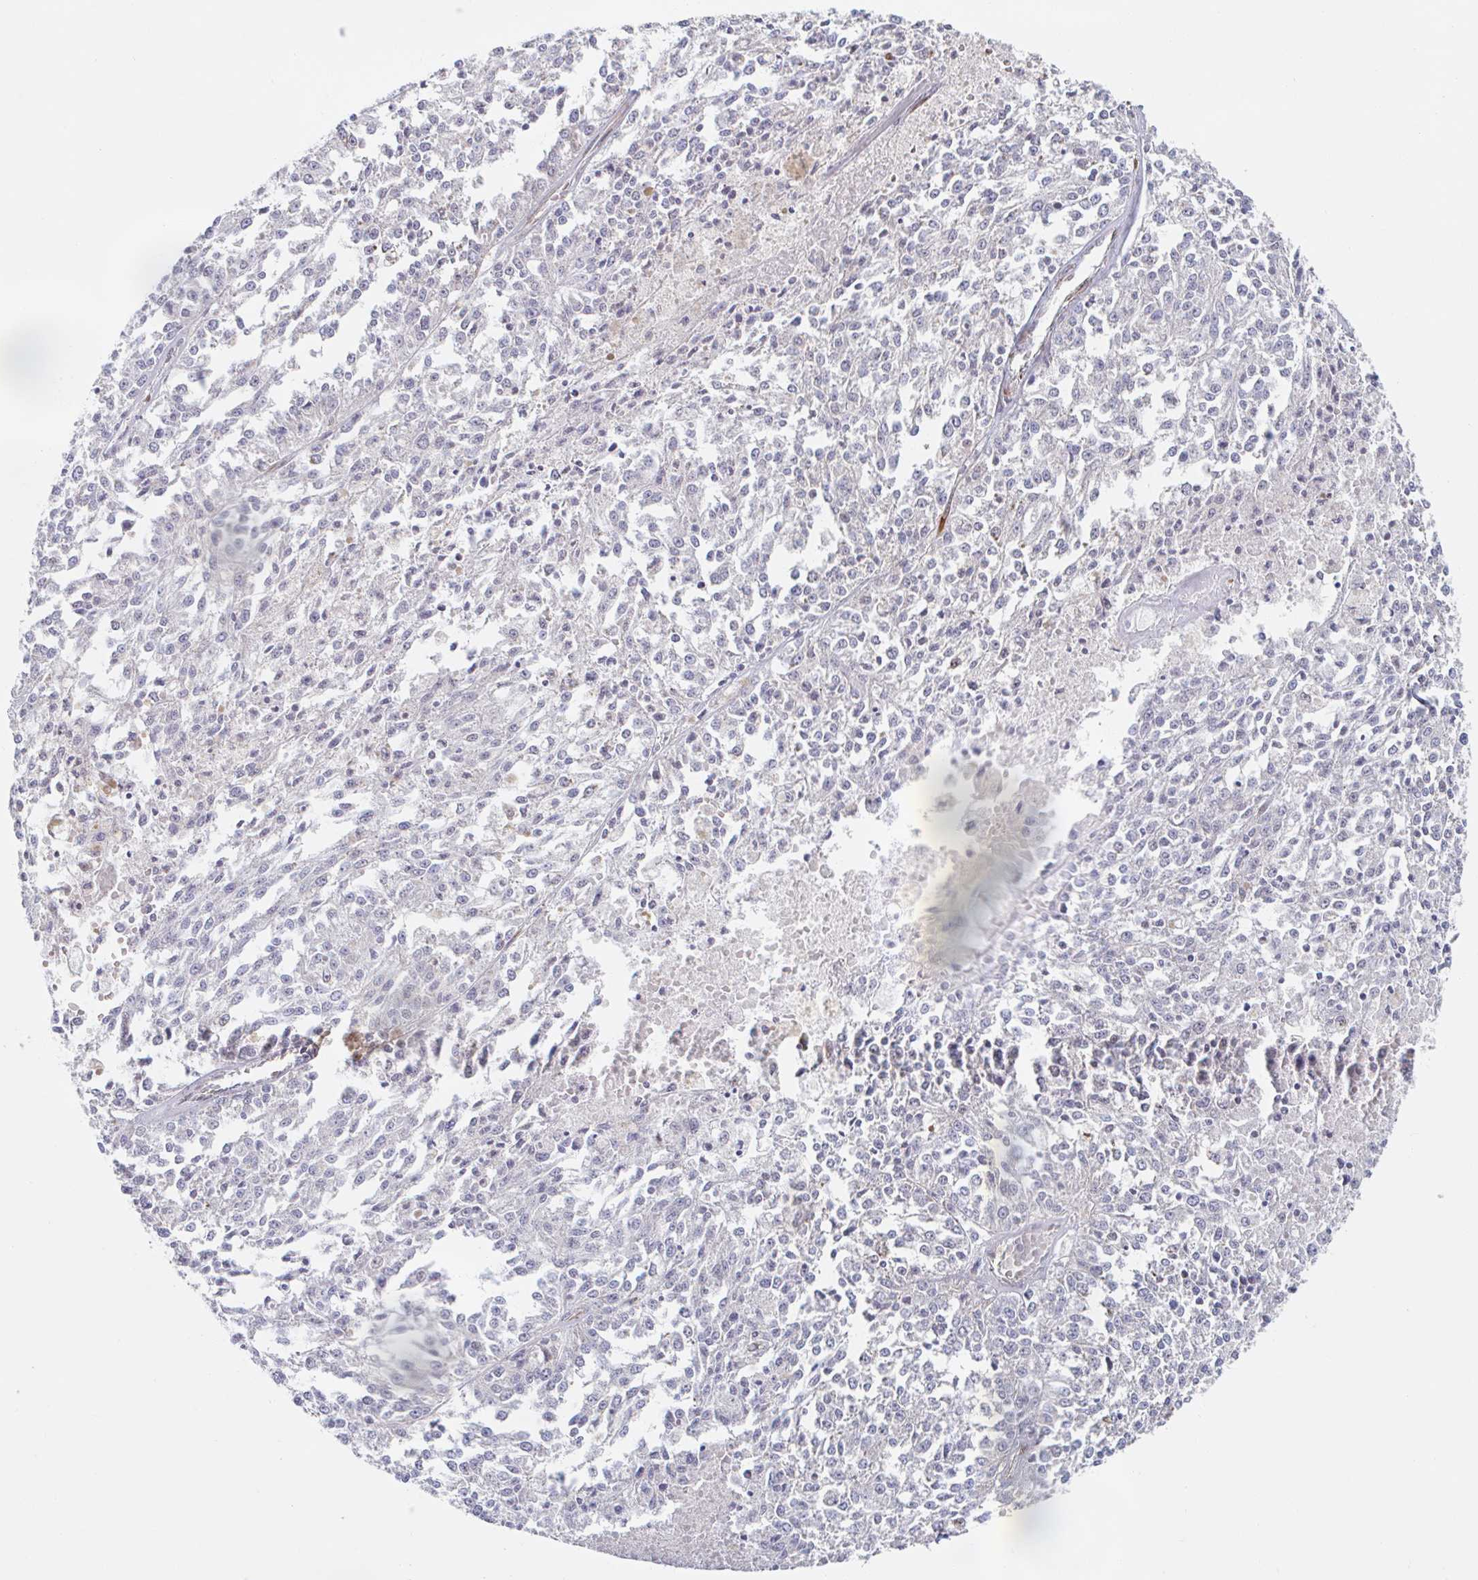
{"staining": {"intensity": "negative", "quantity": "none", "location": "none"}, "tissue": "melanoma", "cell_type": "Tumor cells", "image_type": "cancer", "snomed": [{"axis": "morphology", "description": "Malignant melanoma, NOS"}, {"axis": "topography", "description": "Skin"}], "caption": "IHC of human malignant melanoma reveals no expression in tumor cells. The staining was performed using DAB (3,3'-diaminobenzidine) to visualize the protein expression in brown, while the nuclei were stained in blue with hematoxylin (Magnification: 20x).", "gene": "TRAPPC10", "patient": {"sex": "female", "age": 64}}